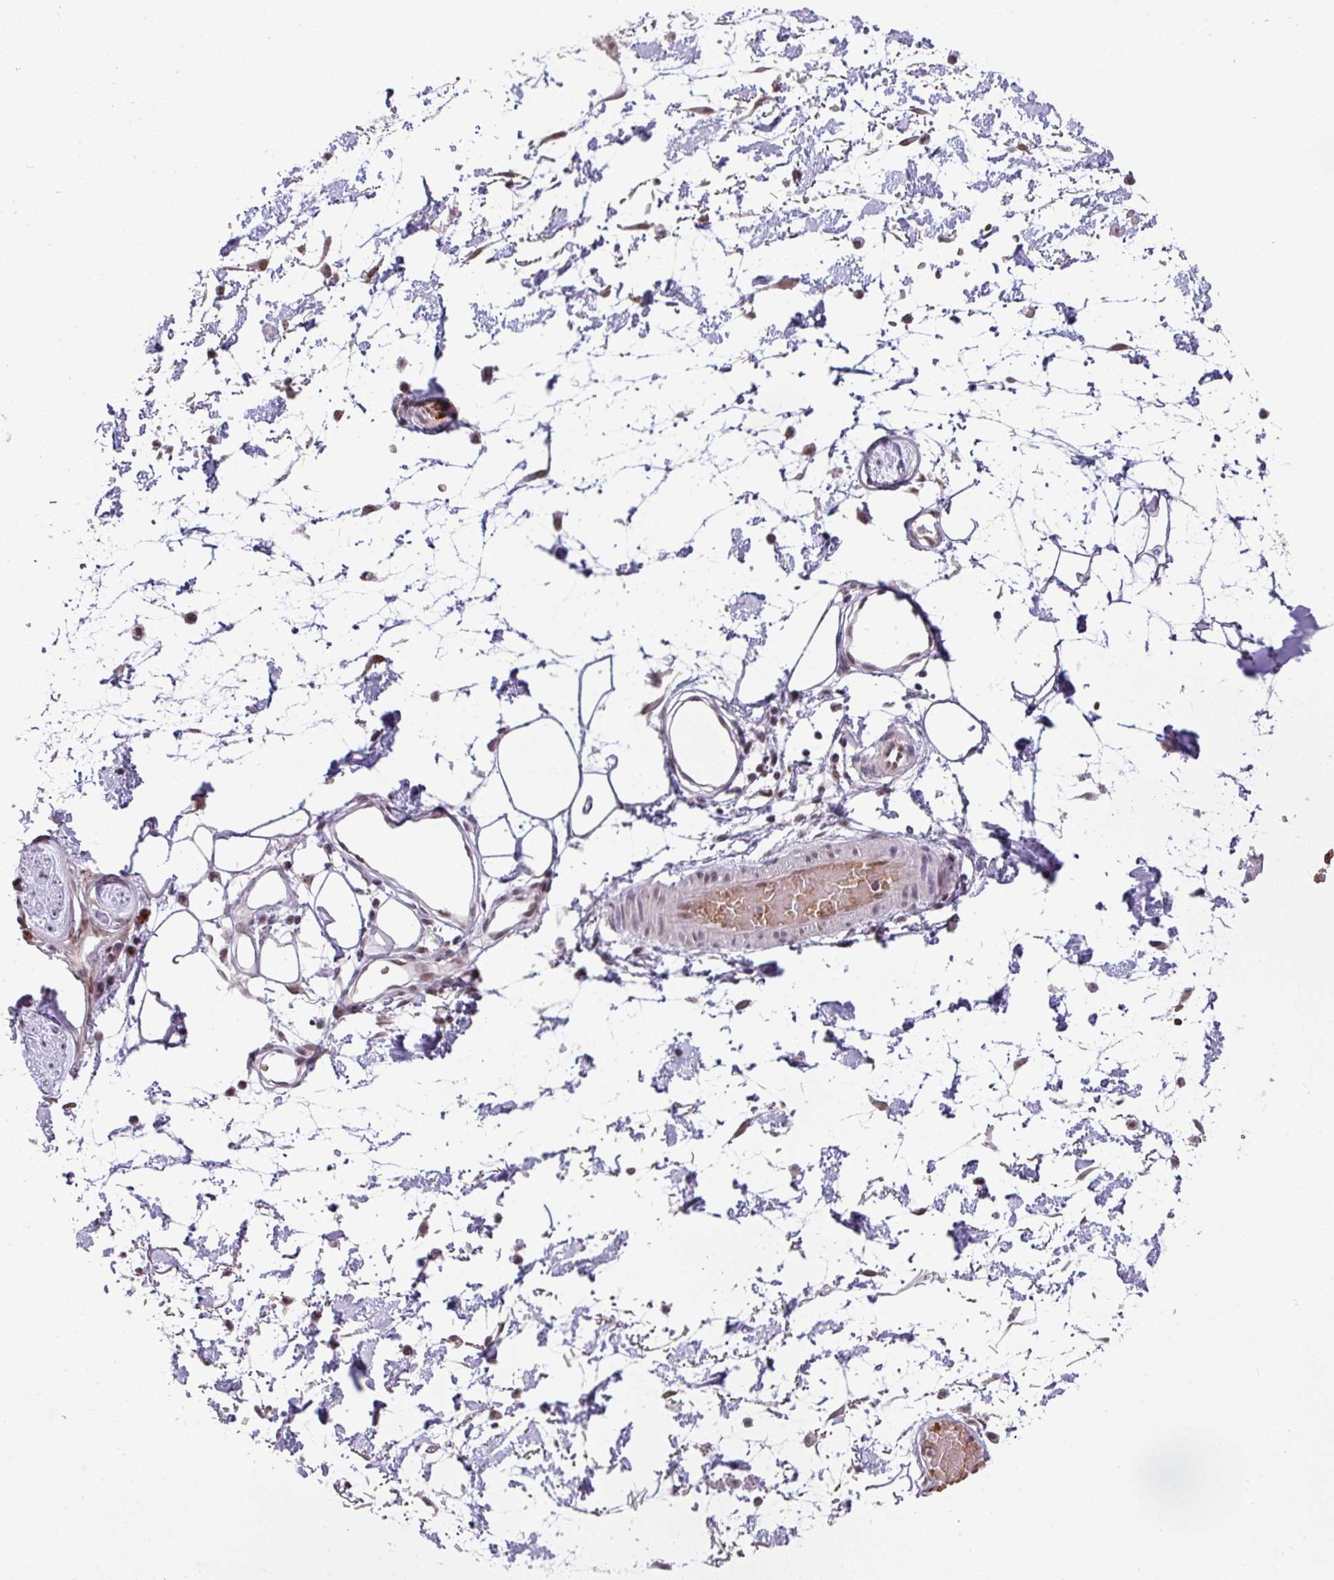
{"staining": {"intensity": "negative", "quantity": "none", "location": "none"}, "tissue": "adipose tissue", "cell_type": "Adipocytes", "image_type": "normal", "snomed": [{"axis": "morphology", "description": "Normal tissue, NOS"}, {"axis": "topography", "description": "Vulva"}, {"axis": "topography", "description": "Peripheral nerve tissue"}], "caption": "Protein analysis of benign adipose tissue shows no significant staining in adipocytes.", "gene": "NCOA5", "patient": {"sex": "female", "age": 68}}